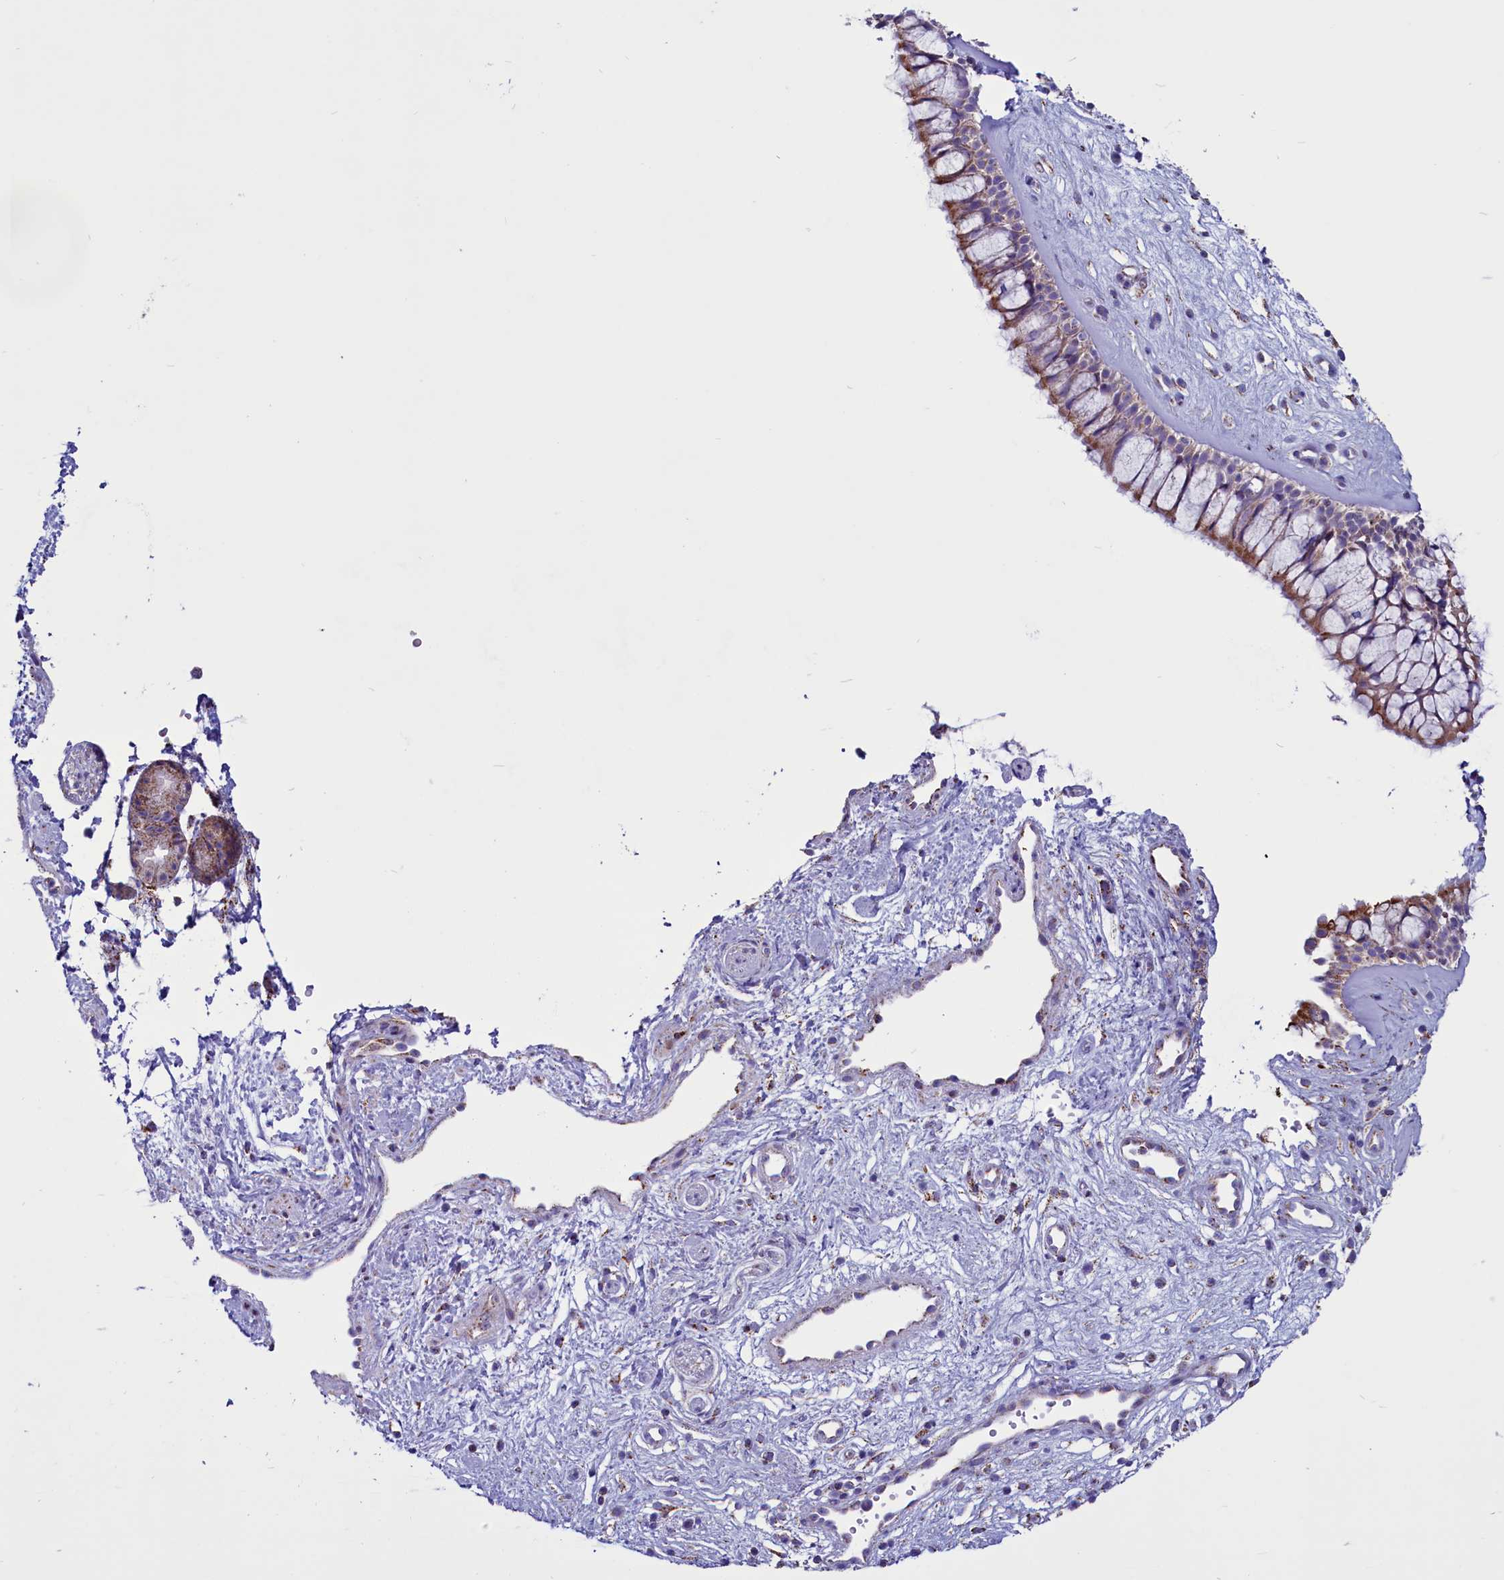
{"staining": {"intensity": "moderate", "quantity": ">75%", "location": "cytoplasmic/membranous"}, "tissue": "nasopharynx", "cell_type": "Respiratory epithelial cells", "image_type": "normal", "snomed": [{"axis": "morphology", "description": "Normal tissue, NOS"}, {"axis": "topography", "description": "Nasopharynx"}], "caption": "IHC of normal human nasopharynx exhibits medium levels of moderate cytoplasmic/membranous staining in about >75% of respiratory epithelial cells. (IHC, brightfield microscopy, high magnification).", "gene": "ICA1L", "patient": {"sex": "male", "age": 32}}